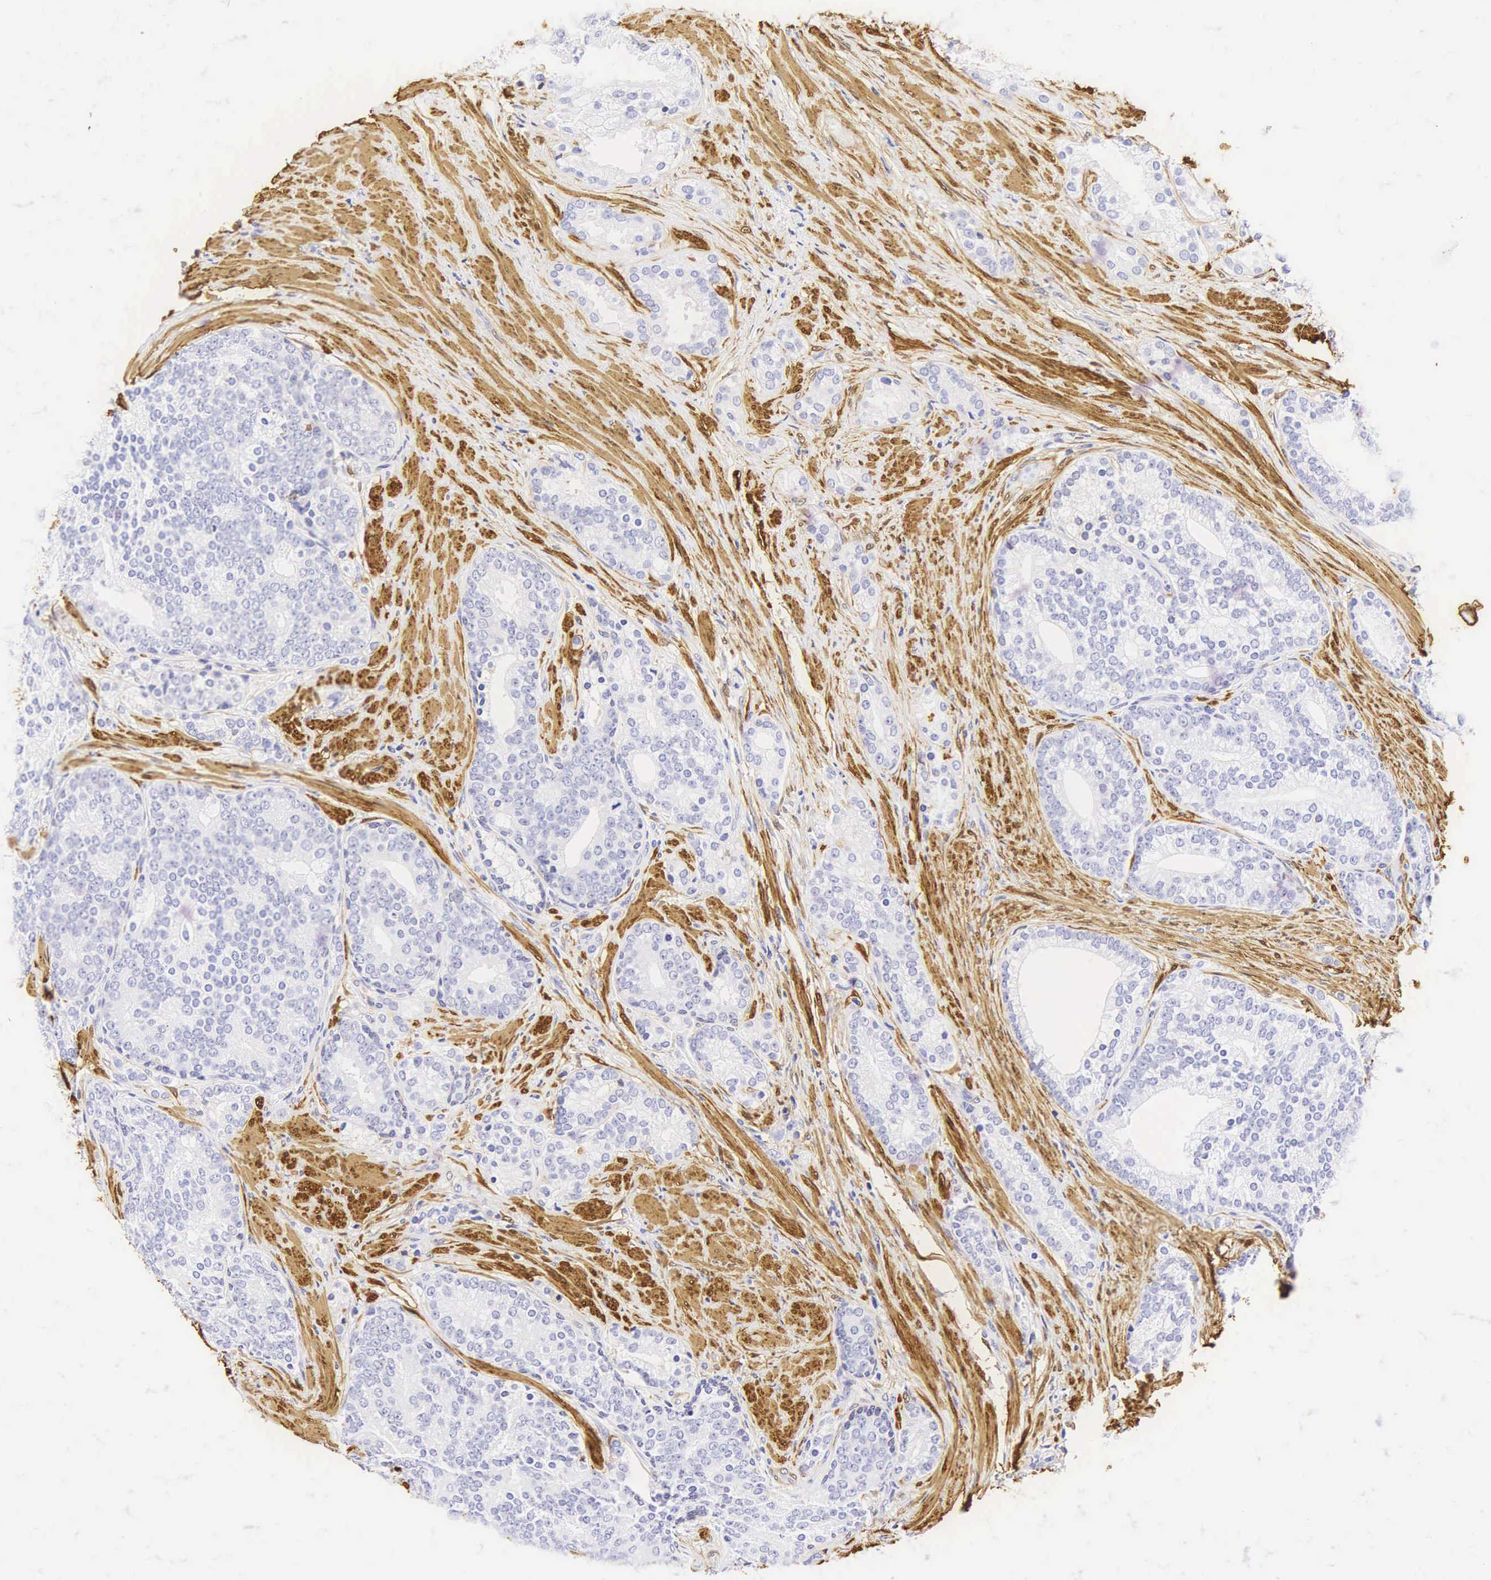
{"staining": {"intensity": "negative", "quantity": "none", "location": "none"}, "tissue": "prostate cancer", "cell_type": "Tumor cells", "image_type": "cancer", "snomed": [{"axis": "morphology", "description": "Adenocarcinoma, Low grade"}, {"axis": "topography", "description": "Prostate"}], "caption": "DAB (3,3'-diaminobenzidine) immunohistochemical staining of adenocarcinoma (low-grade) (prostate) demonstrates no significant expression in tumor cells.", "gene": "CNN1", "patient": {"sex": "male", "age": 71}}